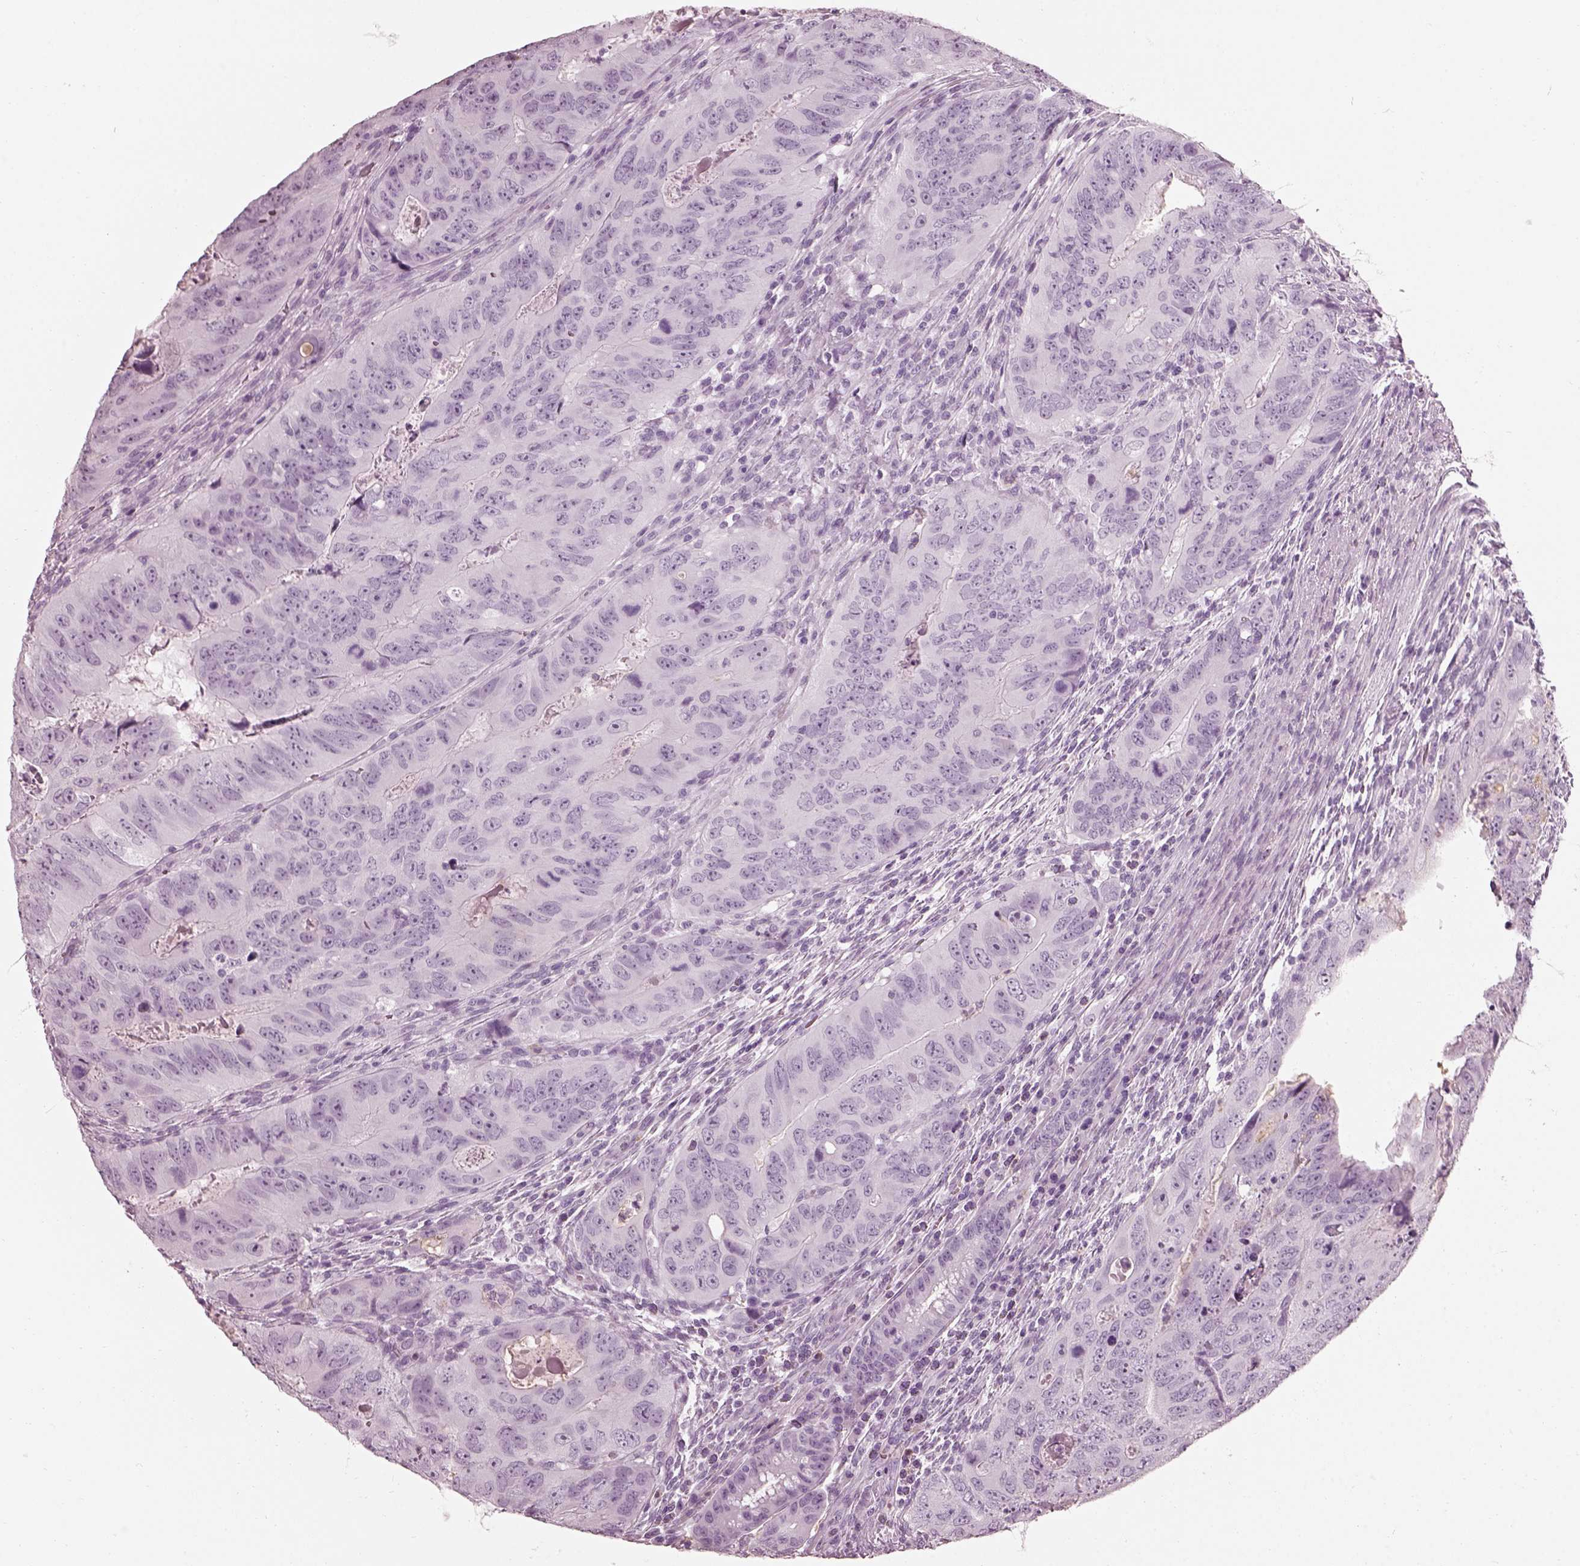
{"staining": {"intensity": "negative", "quantity": "none", "location": "none"}, "tissue": "colorectal cancer", "cell_type": "Tumor cells", "image_type": "cancer", "snomed": [{"axis": "morphology", "description": "Adenocarcinoma, NOS"}, {"axis": "topography", "description": "Colon"}], "caption": "This is an immunohistochemistry micrograph of adenocarcinoma (colorectal). There is no expression in tumor cells.", "gene": "FUT4", "patient": {"sex": "male", "age": 79}}